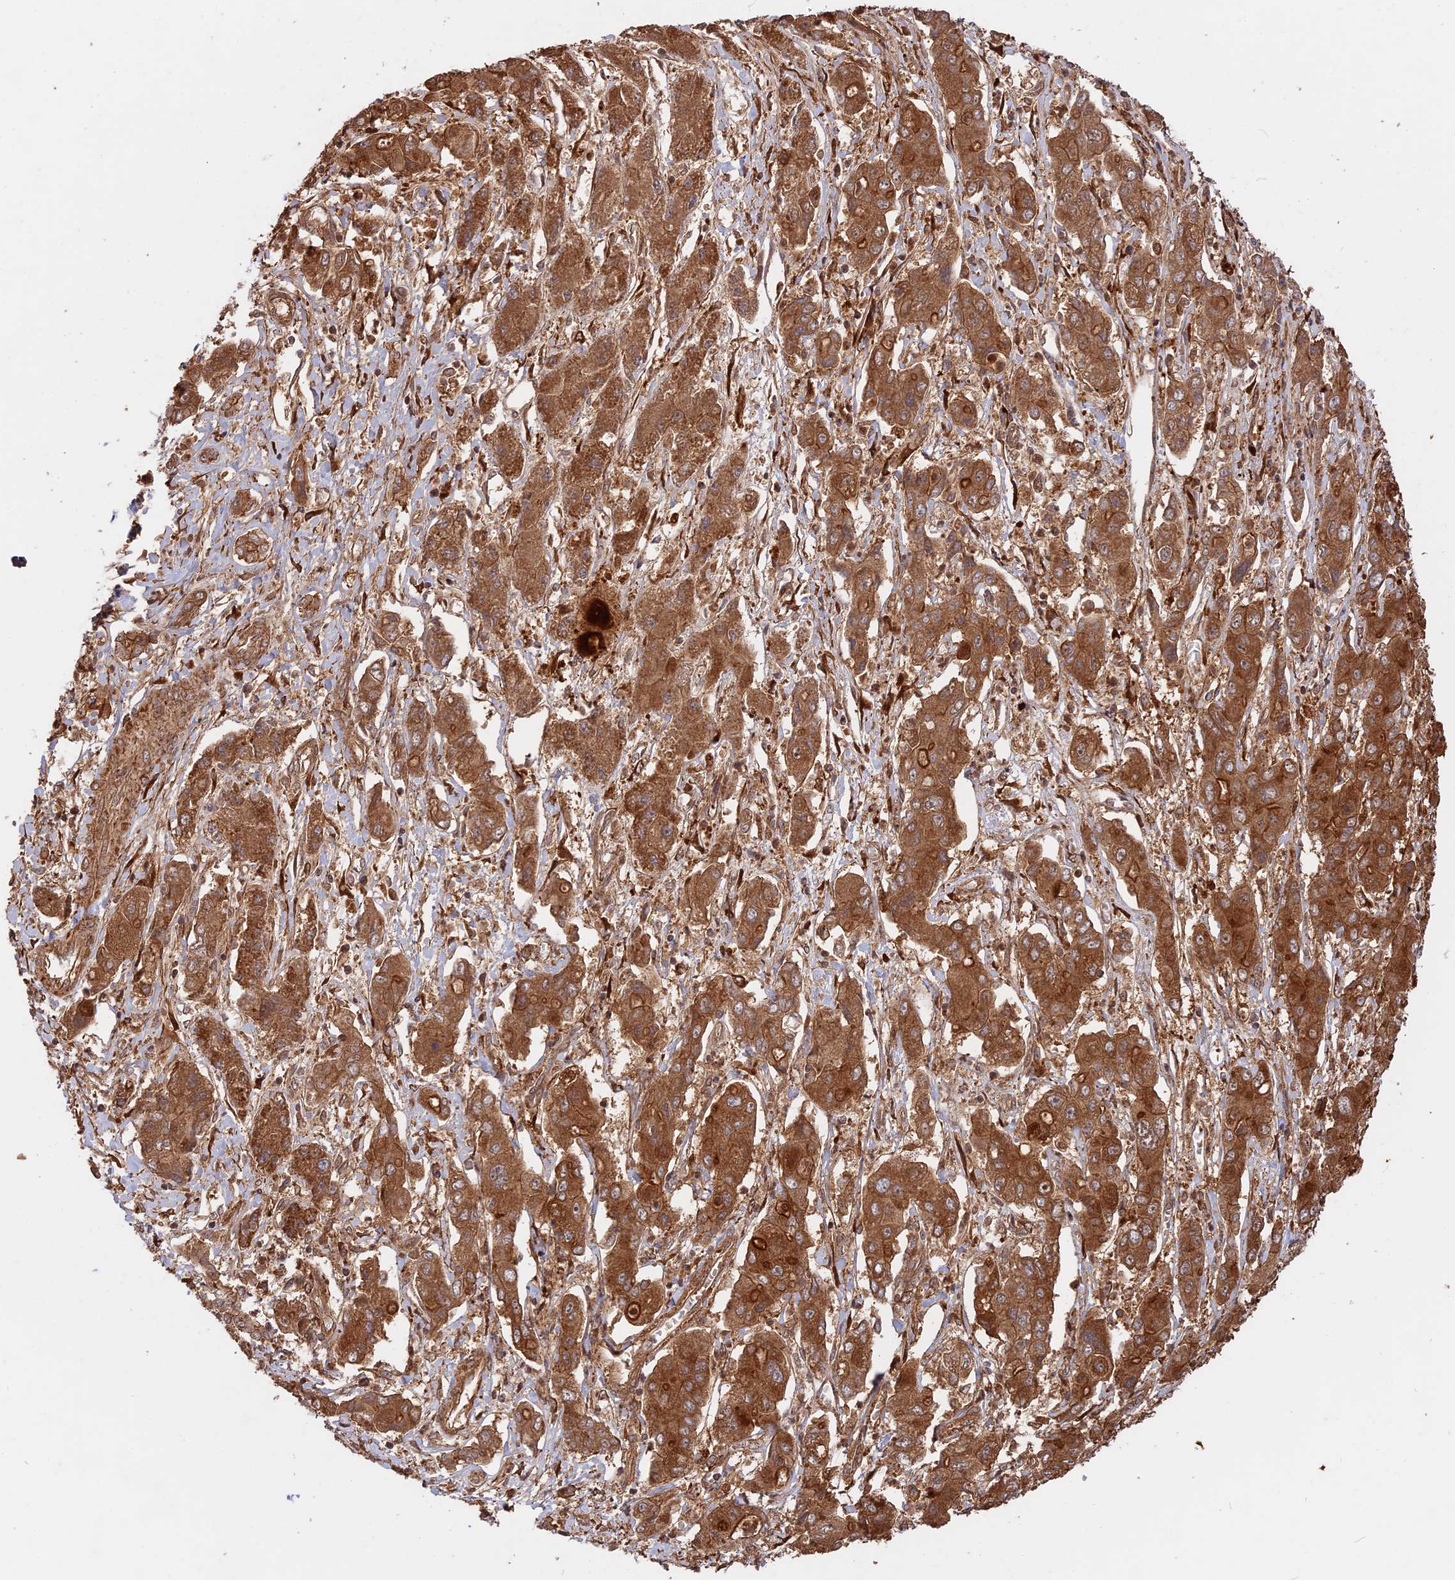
{"staining": {"intensity": "moderate", "quantity": ">75%", "location": "cytoplasmic/membranous"}, "tissue": "liver cancer", "cell_type": "Tumor cells", "image_type": "cancer", "snomed": [{"axis": "morphology", "description": "Cholangiocarcinoma"}, {"axis": "topography", "description": "Liver"}], "caption": "The micrograph demonstrates immunohistochemical staining of liver cholangiocarcinoma. There is moderate cytoplasmic/membranous expression is identified in about >75% of tumor cells.", "gene": "CCDC174", "patient": {"sex": "male", "age": 67}}